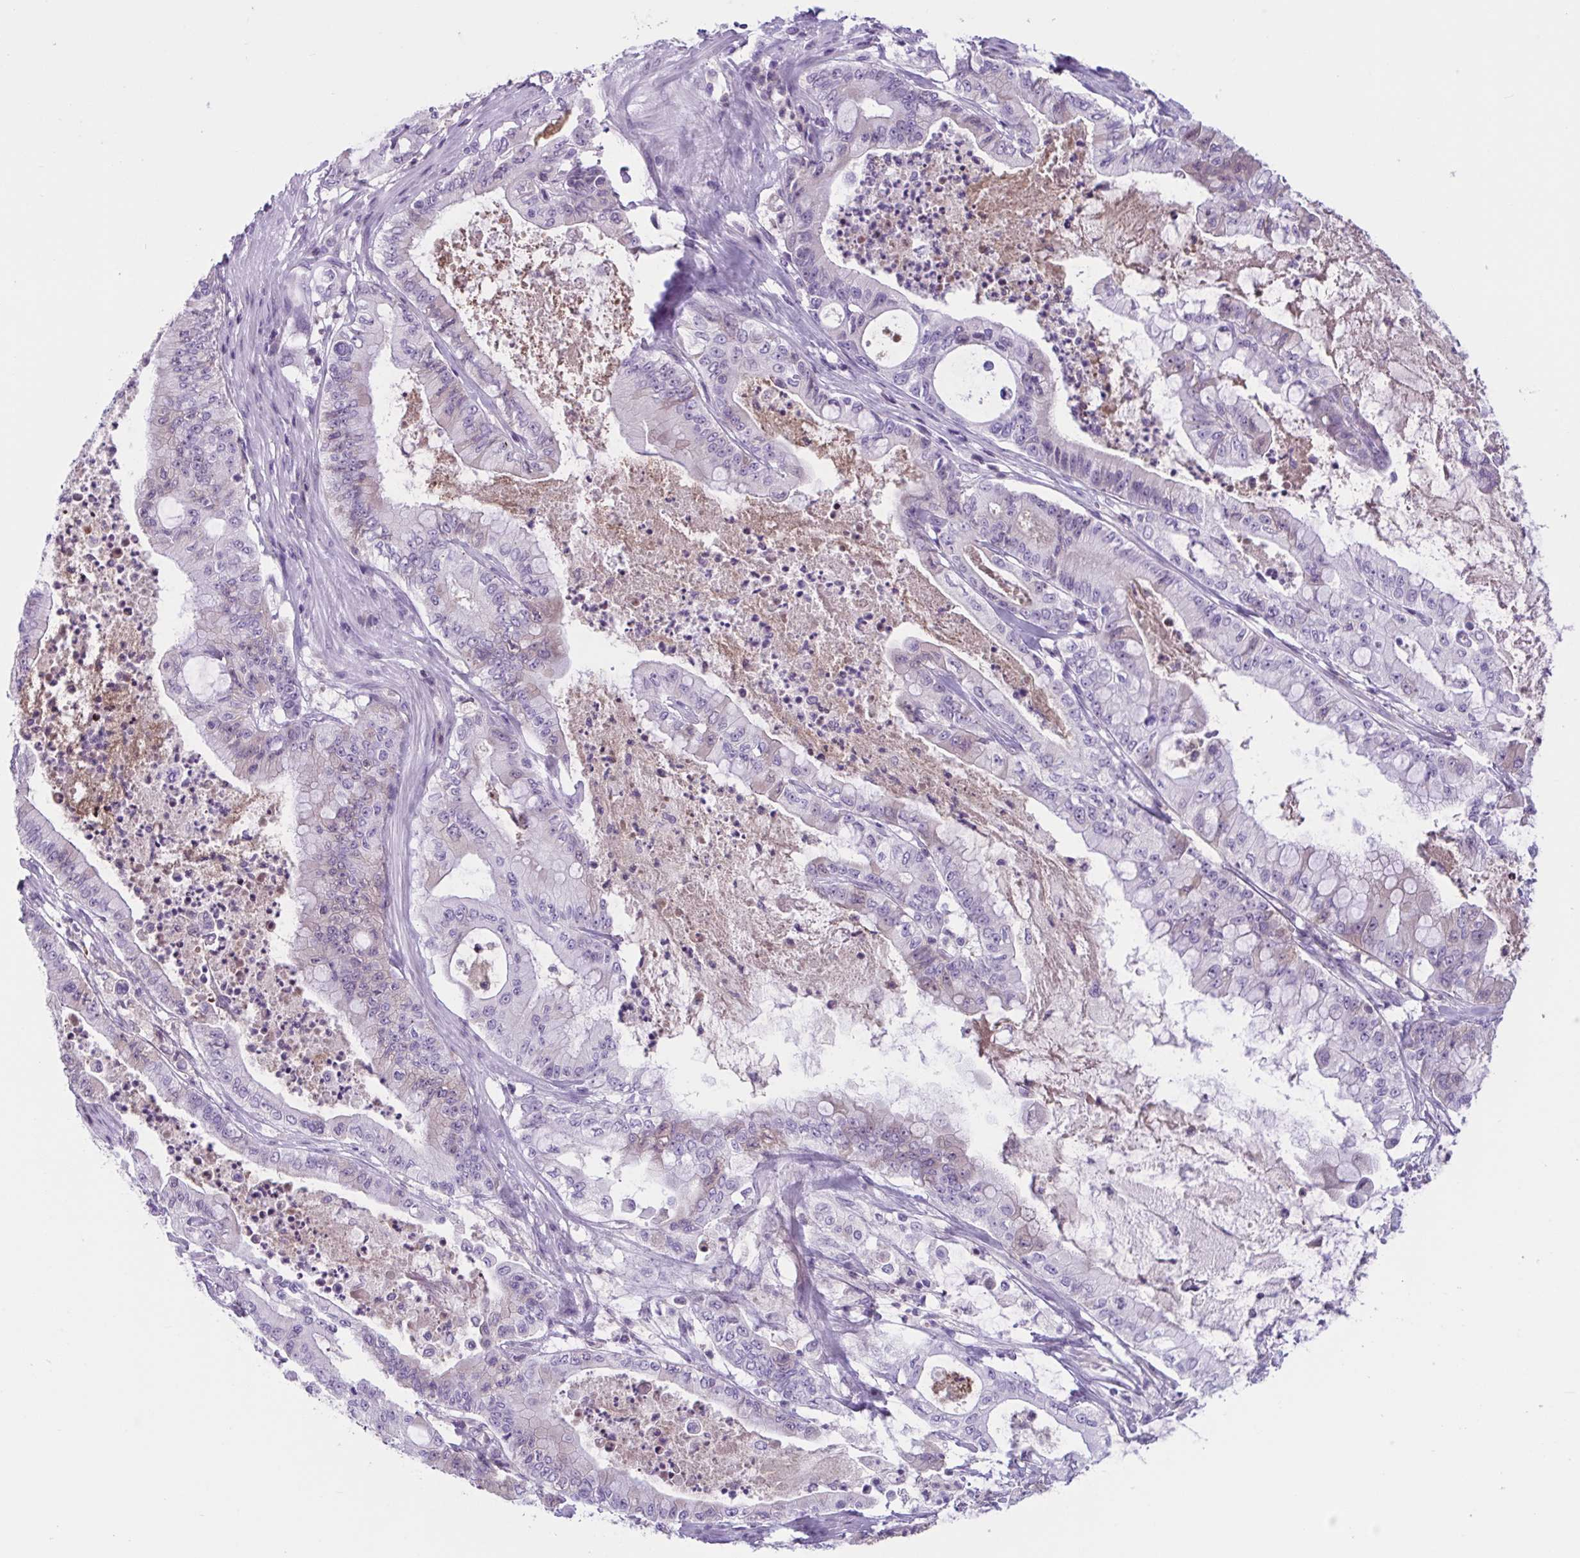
{"staining": {"intensity": "negative", "quantity": "none", "location": "none"}, "tissue": "pancreatic cancer", "cell_type": "Tumor cells", "image_type": "cancer", "snomed": [{"axis": "morphology", "description": "Adenocarcinoma, NOS"}, {"axis": "topography", "description": "Pancreas"}], "caption": "Human adenocarcinoma (pancreatic) stained for a protein using IHC displays no expression in tumor cells.", "gene": "WNT9B", "patient": {"sex": "male", "age": 71}}